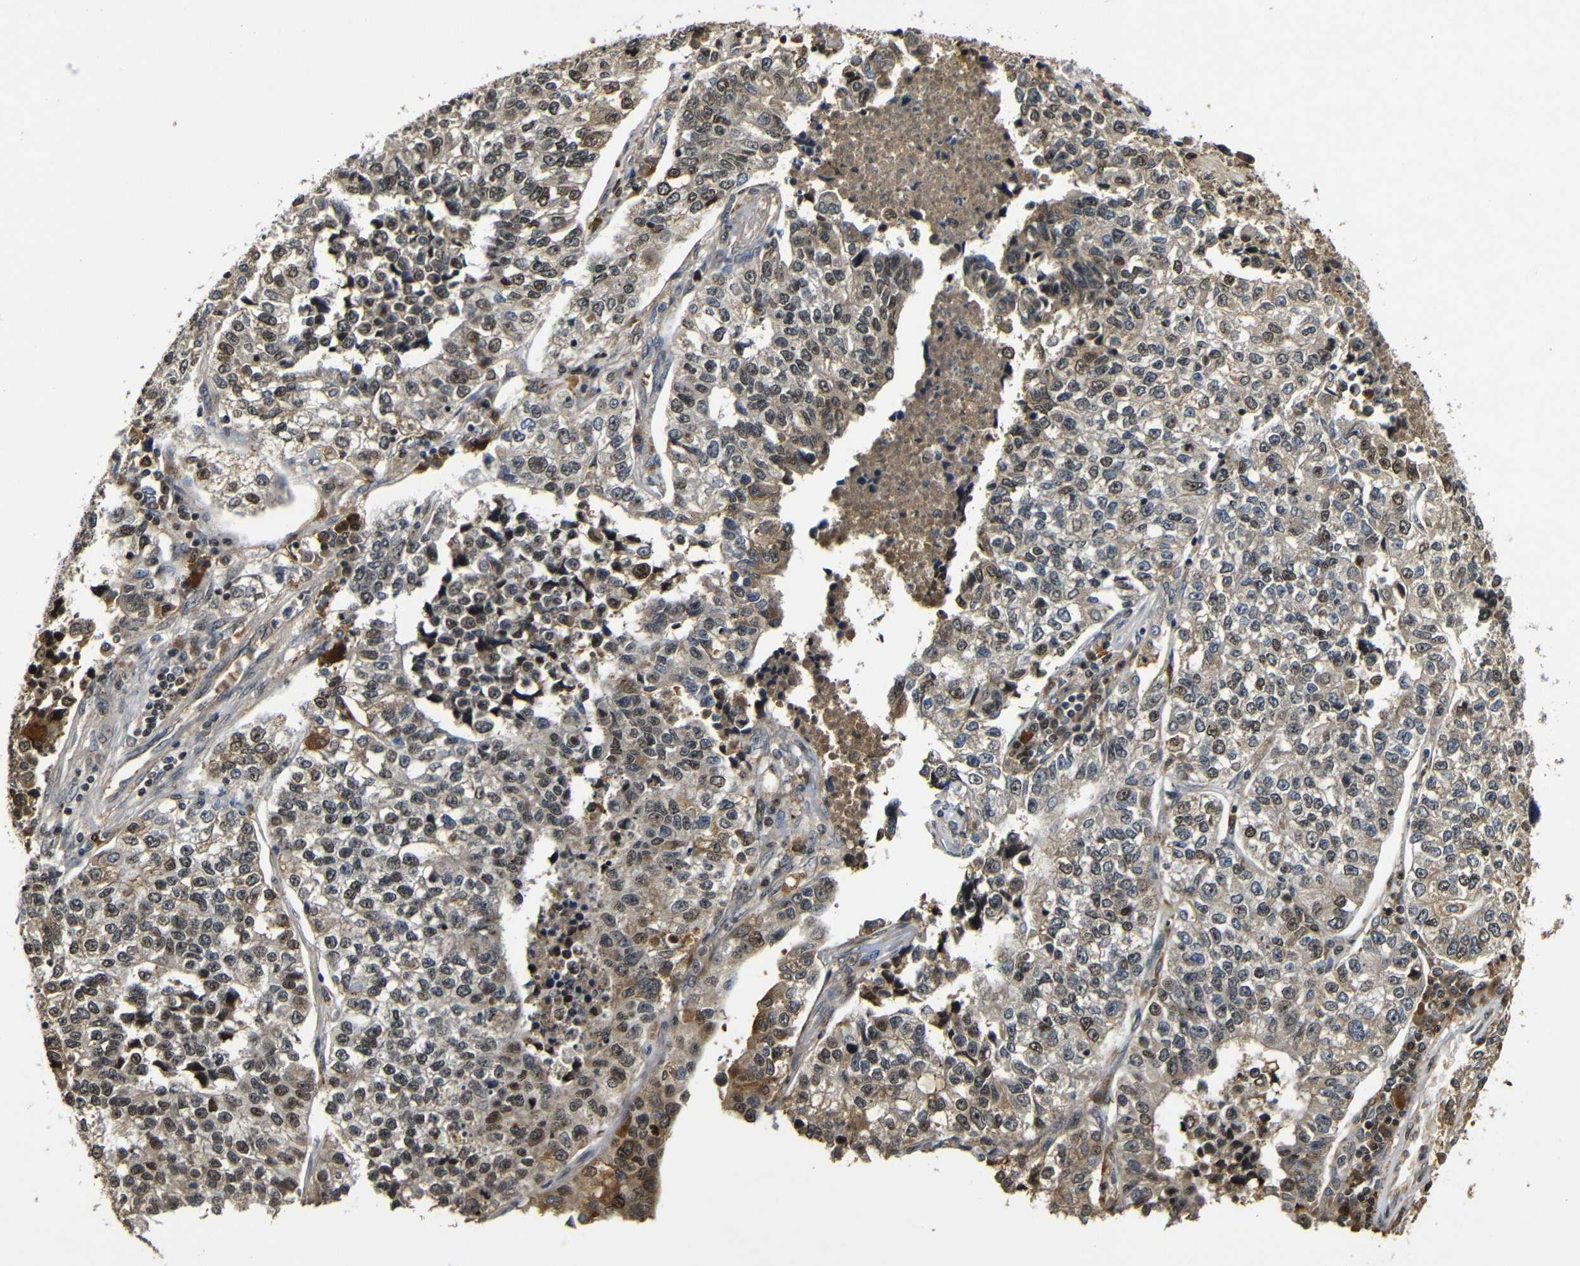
{"staining": {"intensity": "moderate", "quantity": "25%-75%", "location": "cytoplasmic/membranous,nuclear"}, "tissue": "lung cancer", "cell_type": "Tumor cells", "image_type": "cancer", "snomed": [{"axis": "morphology", "description": "Adenocarcinoma, NOS"}, {"axis": "topography", "description": "Lung"}], "caption": "This image displays IHC staining of human lung cancer, with medium moderate cytoplasmic/membranous and nuclear expression in about 25%-75% of tumor cells.", "gene": "MYC", "patient": {"sex": "male", "age": 49}}